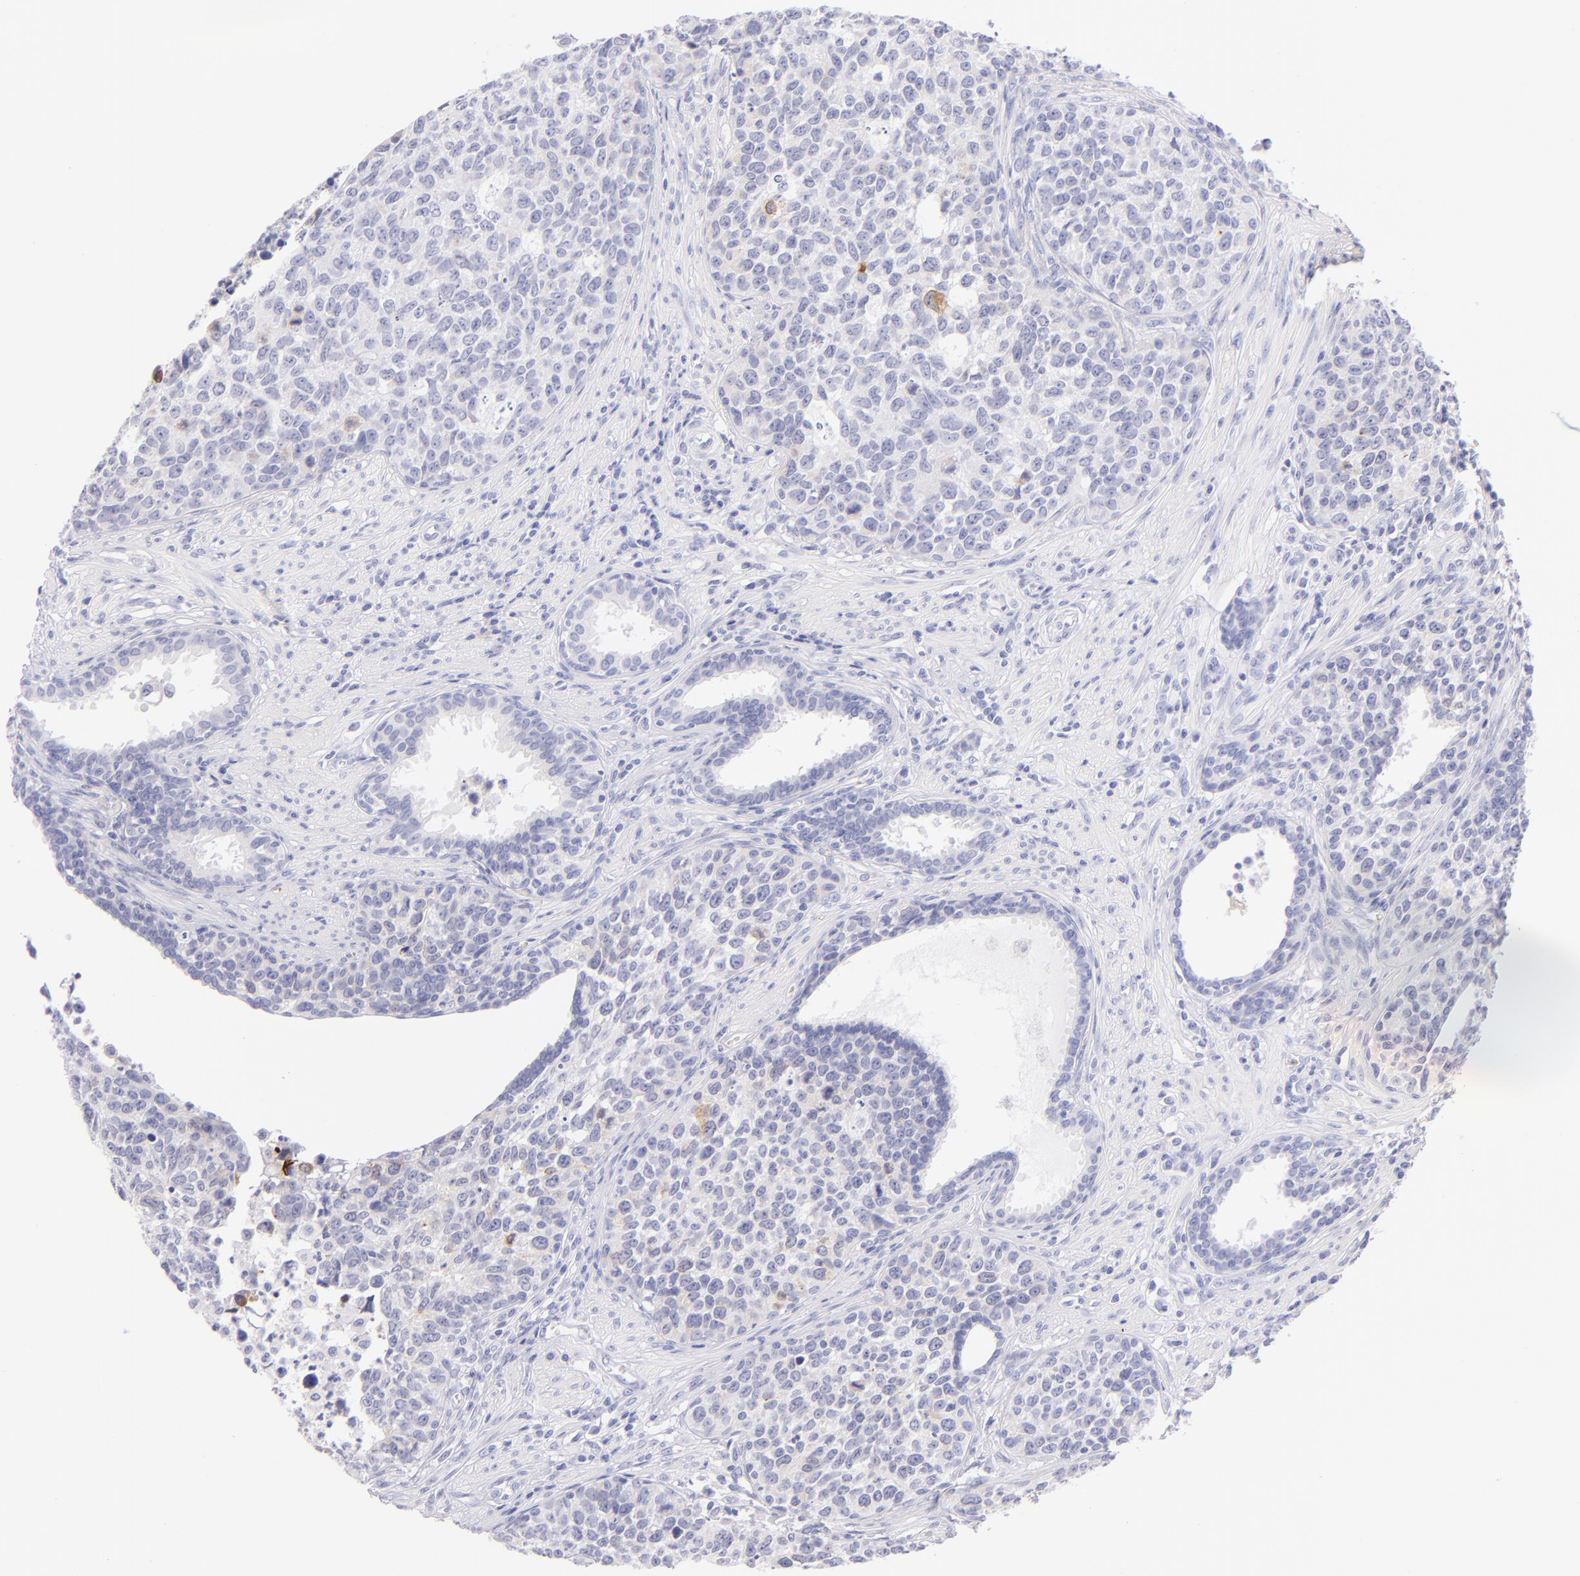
{"staining": {"intensity": "negative", "quantity": "none", "location": "none"}, "tissue": "urothelial cancer", "cell_type": "Tumor cells", "image_type": "cancer", "snomed": [{"axis": "morphology", "description": "Urothelial carcinoma, High grade"}, {"axis": "topography", "description": "Urinary bladder"}], "caption": "This is an immunohistochemistry (IHC) image of human urothelial cancer. There is no expression in tumor cells.", "gene": "SDC1", "patient": {"sex": "male", "age": 81}}